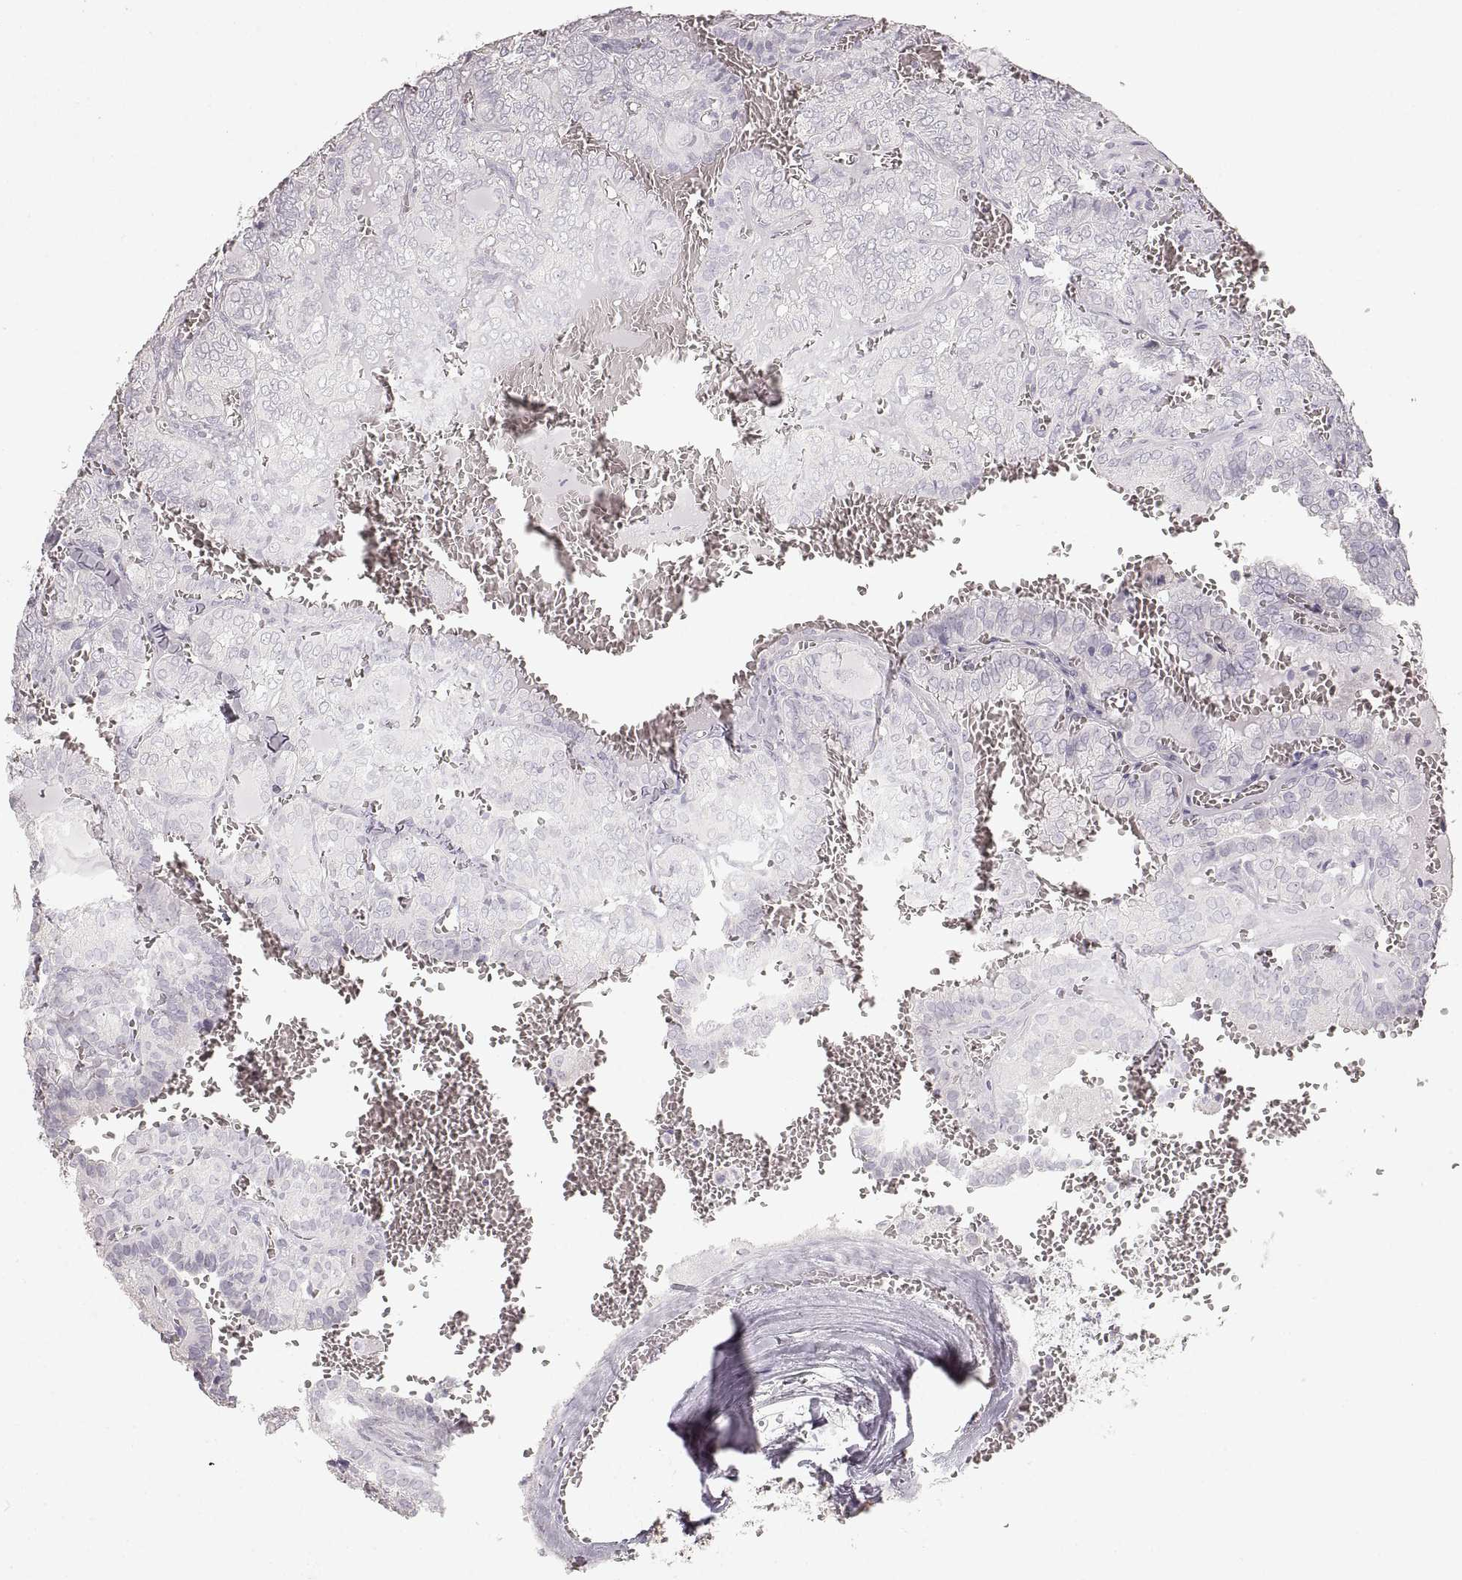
{"staining": {"intensity": "negative", "quantity": "none", "location": "none"}, "tissue": "thyroid cancer", "cell_type": "Tumor cells", "image_type": "cancer", "snomed": [{"axis": "morphology", "description": "Papillary adenocarcinoma, NOS"}, {"axis": "topography", "description": "Thyroid gland"}], "caption": "Immunohistochemical staining of thyroid cancer reveals no significant expression in tumor cells. (DAB (3,3'-diaminobenzidine) IHC with hematoxylin counter stain).", "gene": "ZP3", "patient": {"sex": "female", "age": 41}}